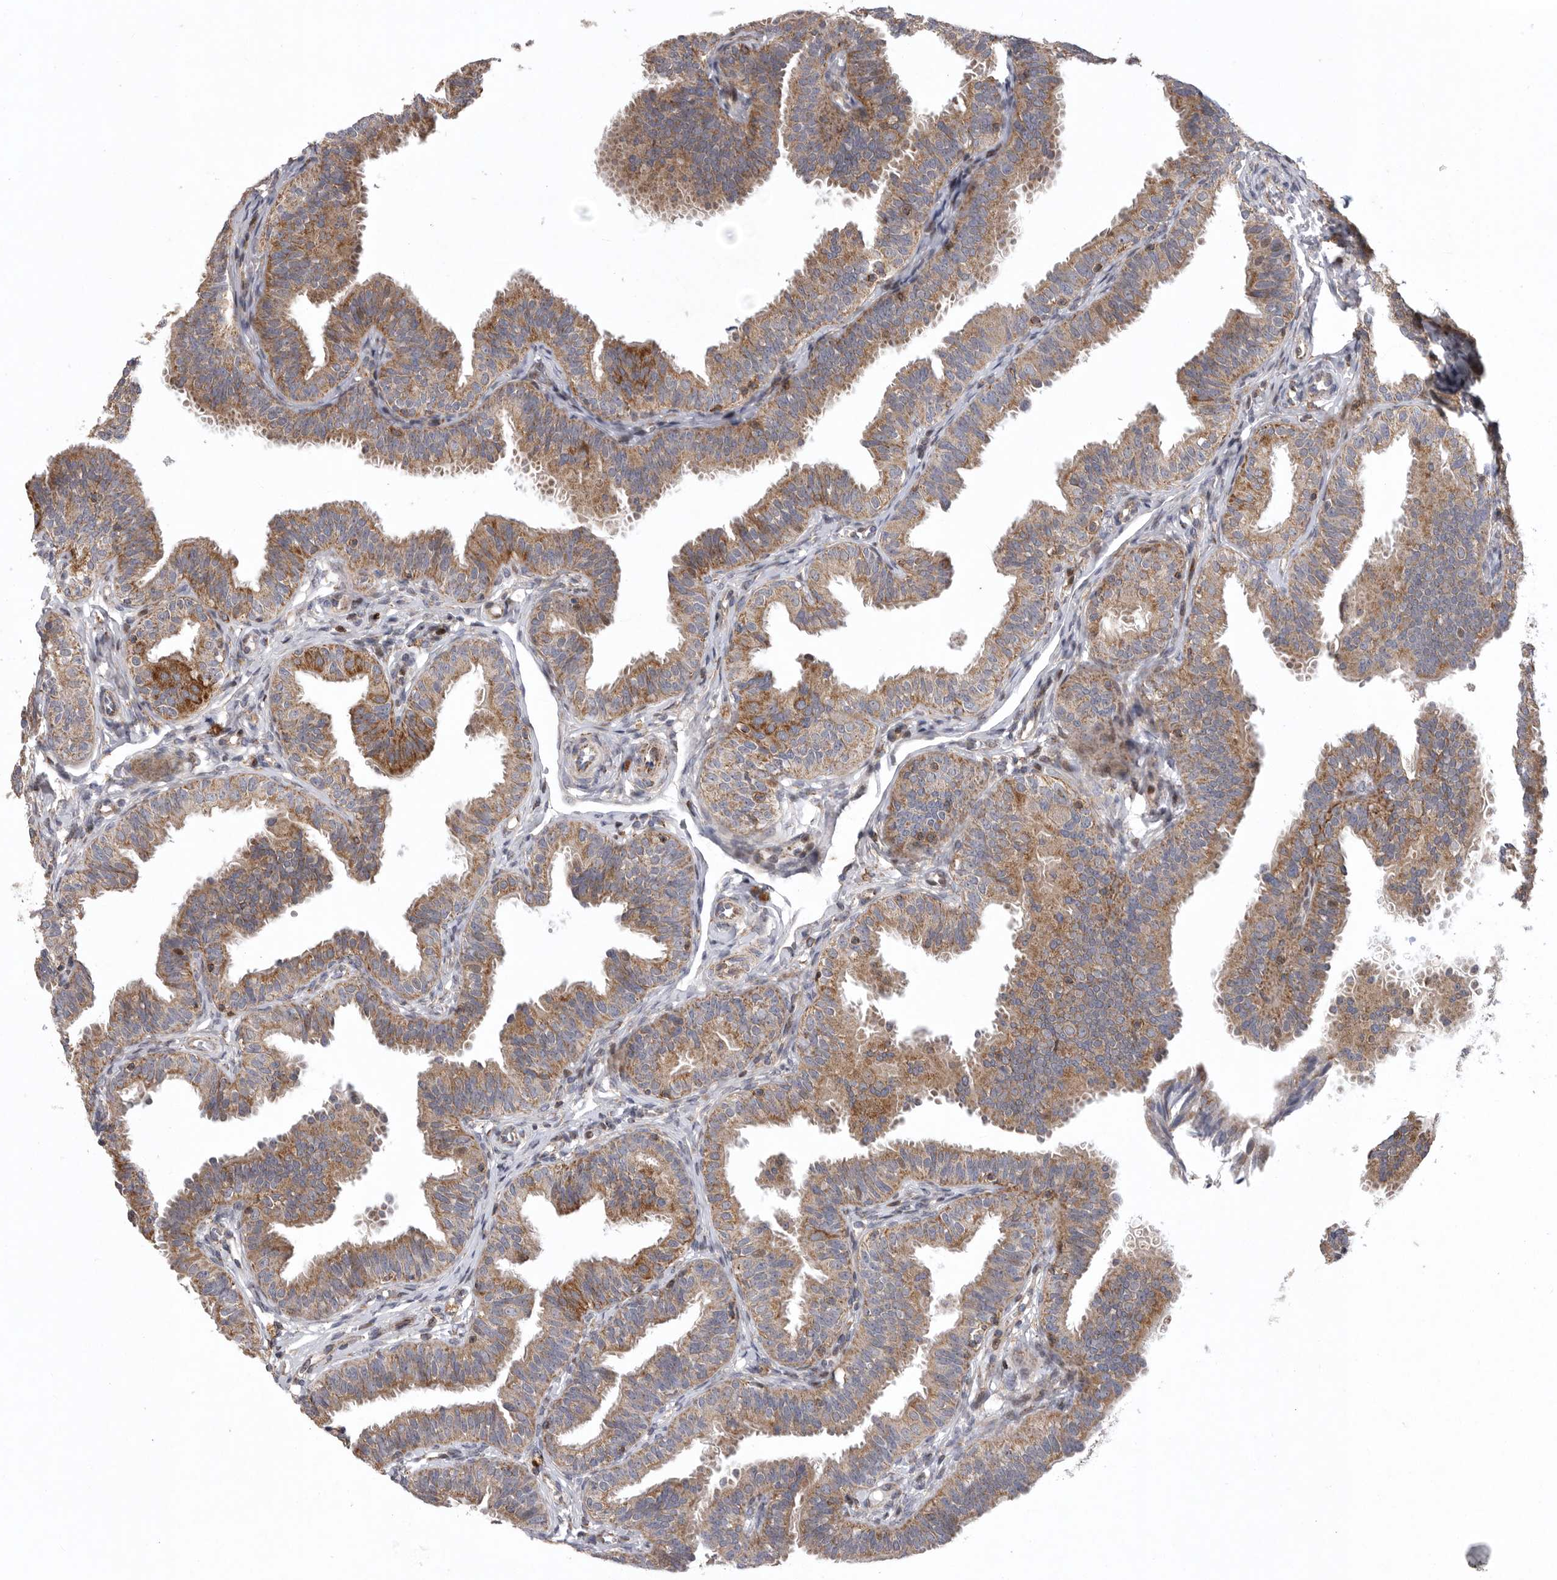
{"staining": {"intensity": "moderate", "quantity": "25%-75%", "location": "cytoplasmic/membranous"}, "tissue": "fallopian tube", "cell_type": "Glandular cells", "image_type": "normal", "snomed": [{"axis": "morphology", "description": "Normal tissue, NOS"}, {"axis": "topography", "description": "Fallopian tube"}], "caption": "Protein expression analysis of normal fallopian tube displays moderate cytoplasmic/membranous staining in approximately 25%-75% of glandular cells.", "gene": "MPZL1", "patient": {"sex": "female", "age": 35}}